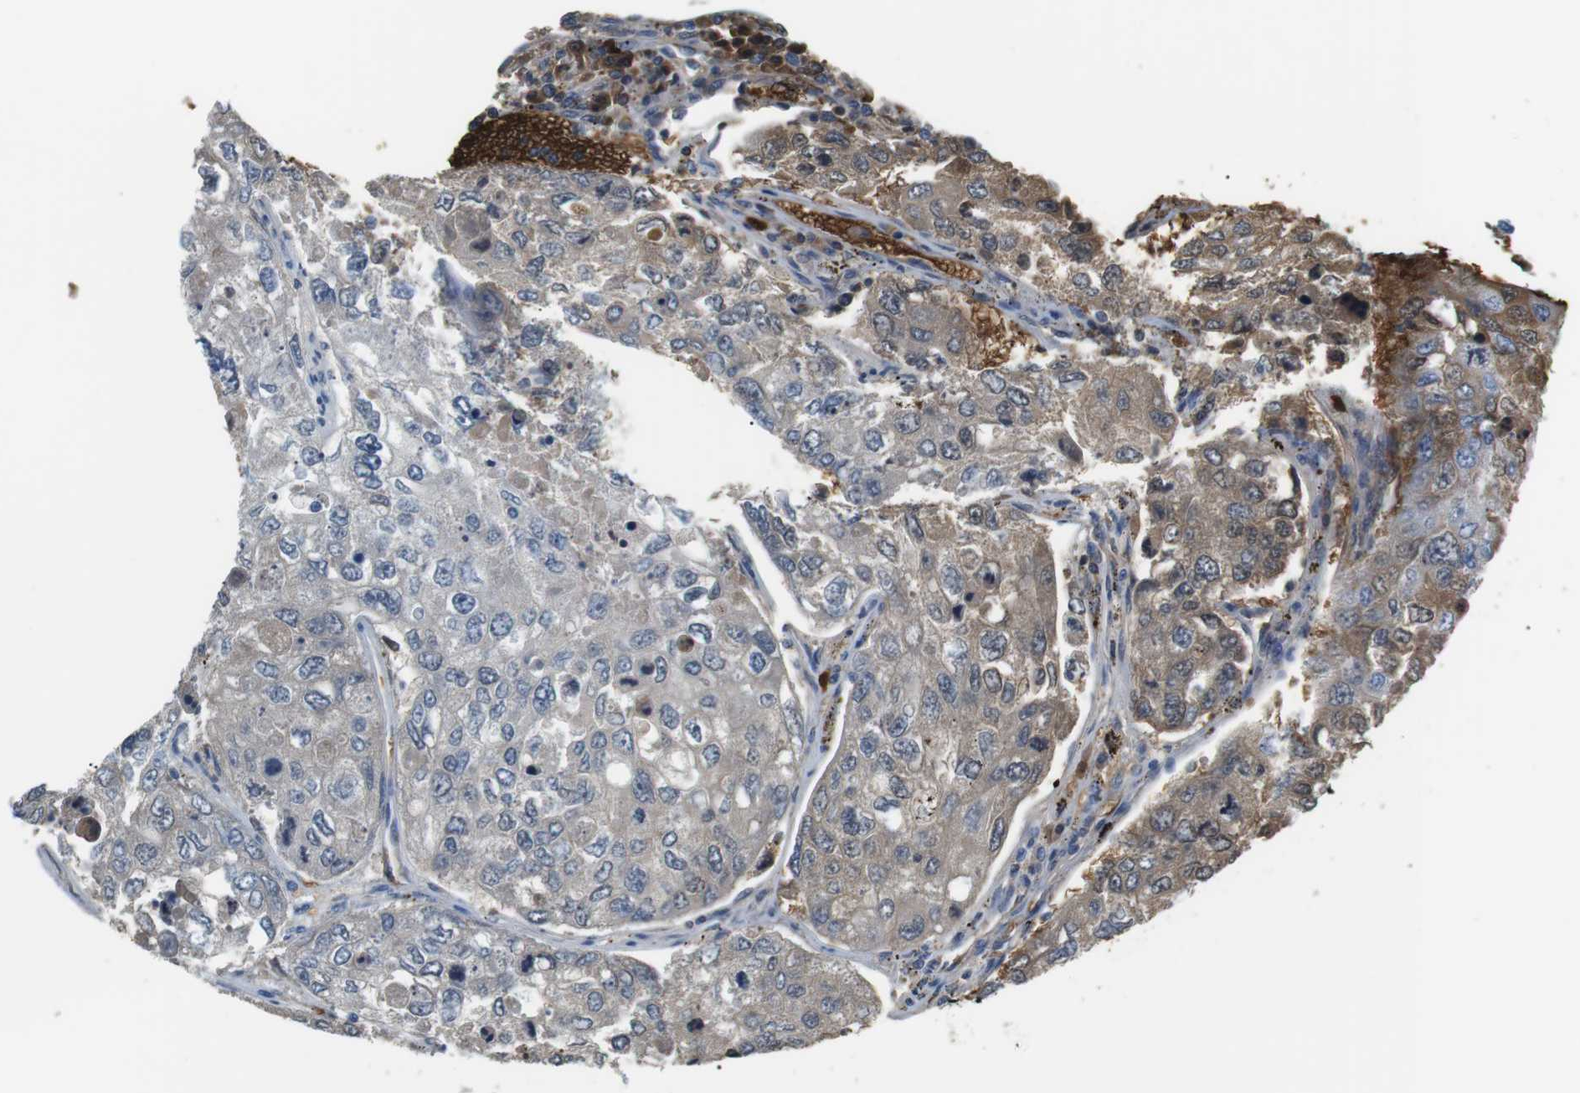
{"staining": {"intensity": "weak", "quantity": "<25%", "location": "cytoplasmic/membranous"}, "tissue": "urothelial cancer", "cell_type": "Tumor cells", "image_type": "cancer", "snomed": [{"axis": "morphology", "description": "Urothelial carcinoma, High grade"}, {"axis": "topography", "description": "Lymph node"}, {"axis": "topography", "description": "Urinary bladder"}], "caption": "Immunohistochemistry (IHC) histopathology image of high-grade urothelial carcinoma stained for a protein (brown), which reveals no staining in tumor cells. Brightfield microscopy of IHC stained with DAB (brown) and hematoxylin (blue), captured at high magnification.", "gene": "ADCY10", "patient": {"sex": "male", "age": 51}}